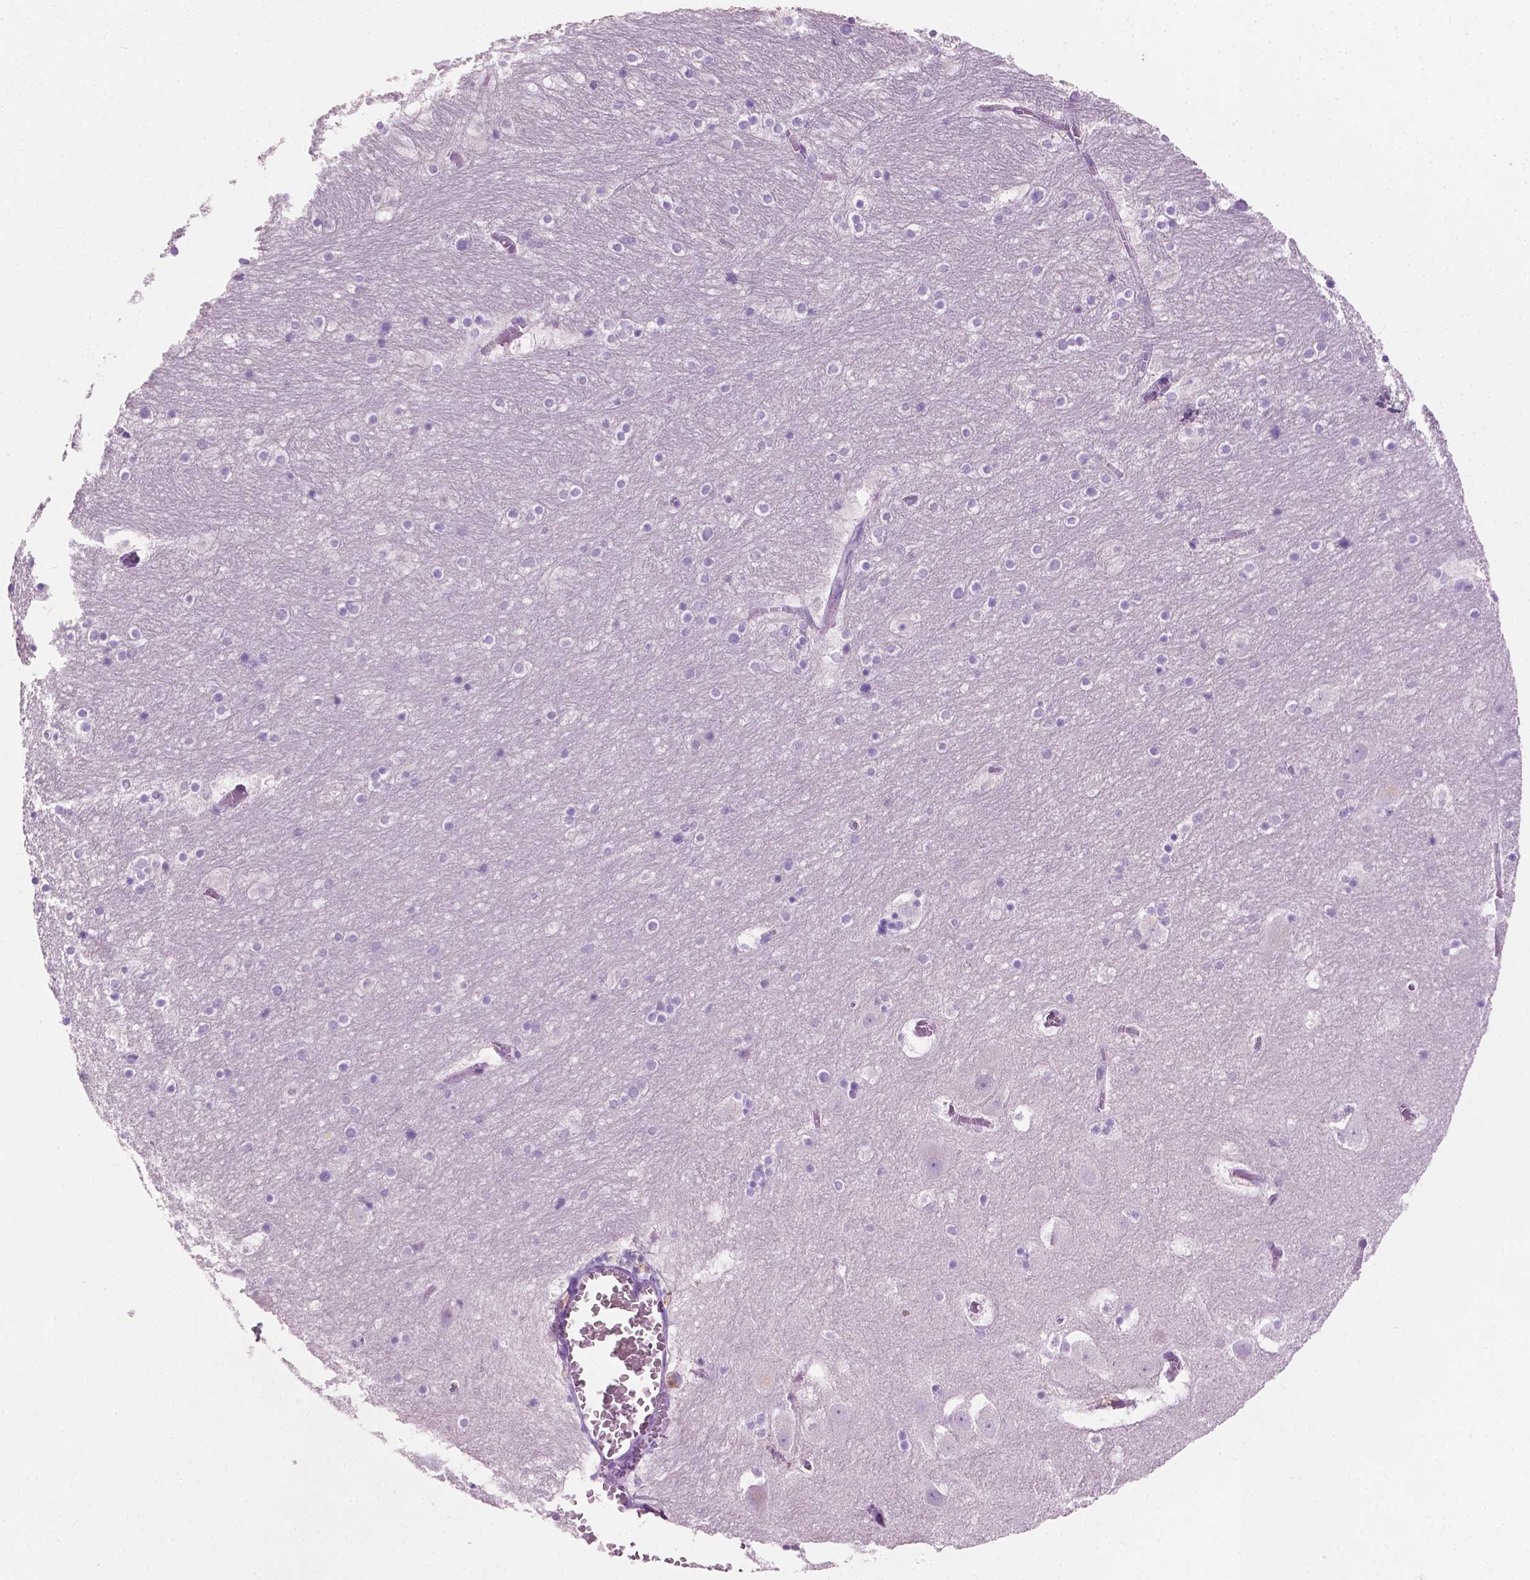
{"staining": {"intensity": "negative", "quantity": "none", "location": "none"}, "tissue": "hippocampus", "cell_type": "Glial cells", "image_type": "normal", "snomed": [{"axis": "morphology", "description": "Normal tissue, NOS"}, {"axis": "topography", "description": "Hippocampus"}], "caption": "This is an IHC photomicrograph of normal hippocampus. There is no expression in glial cells.", "gene": "SIAH2", "patient": {"sex": "male", "age": 45}}